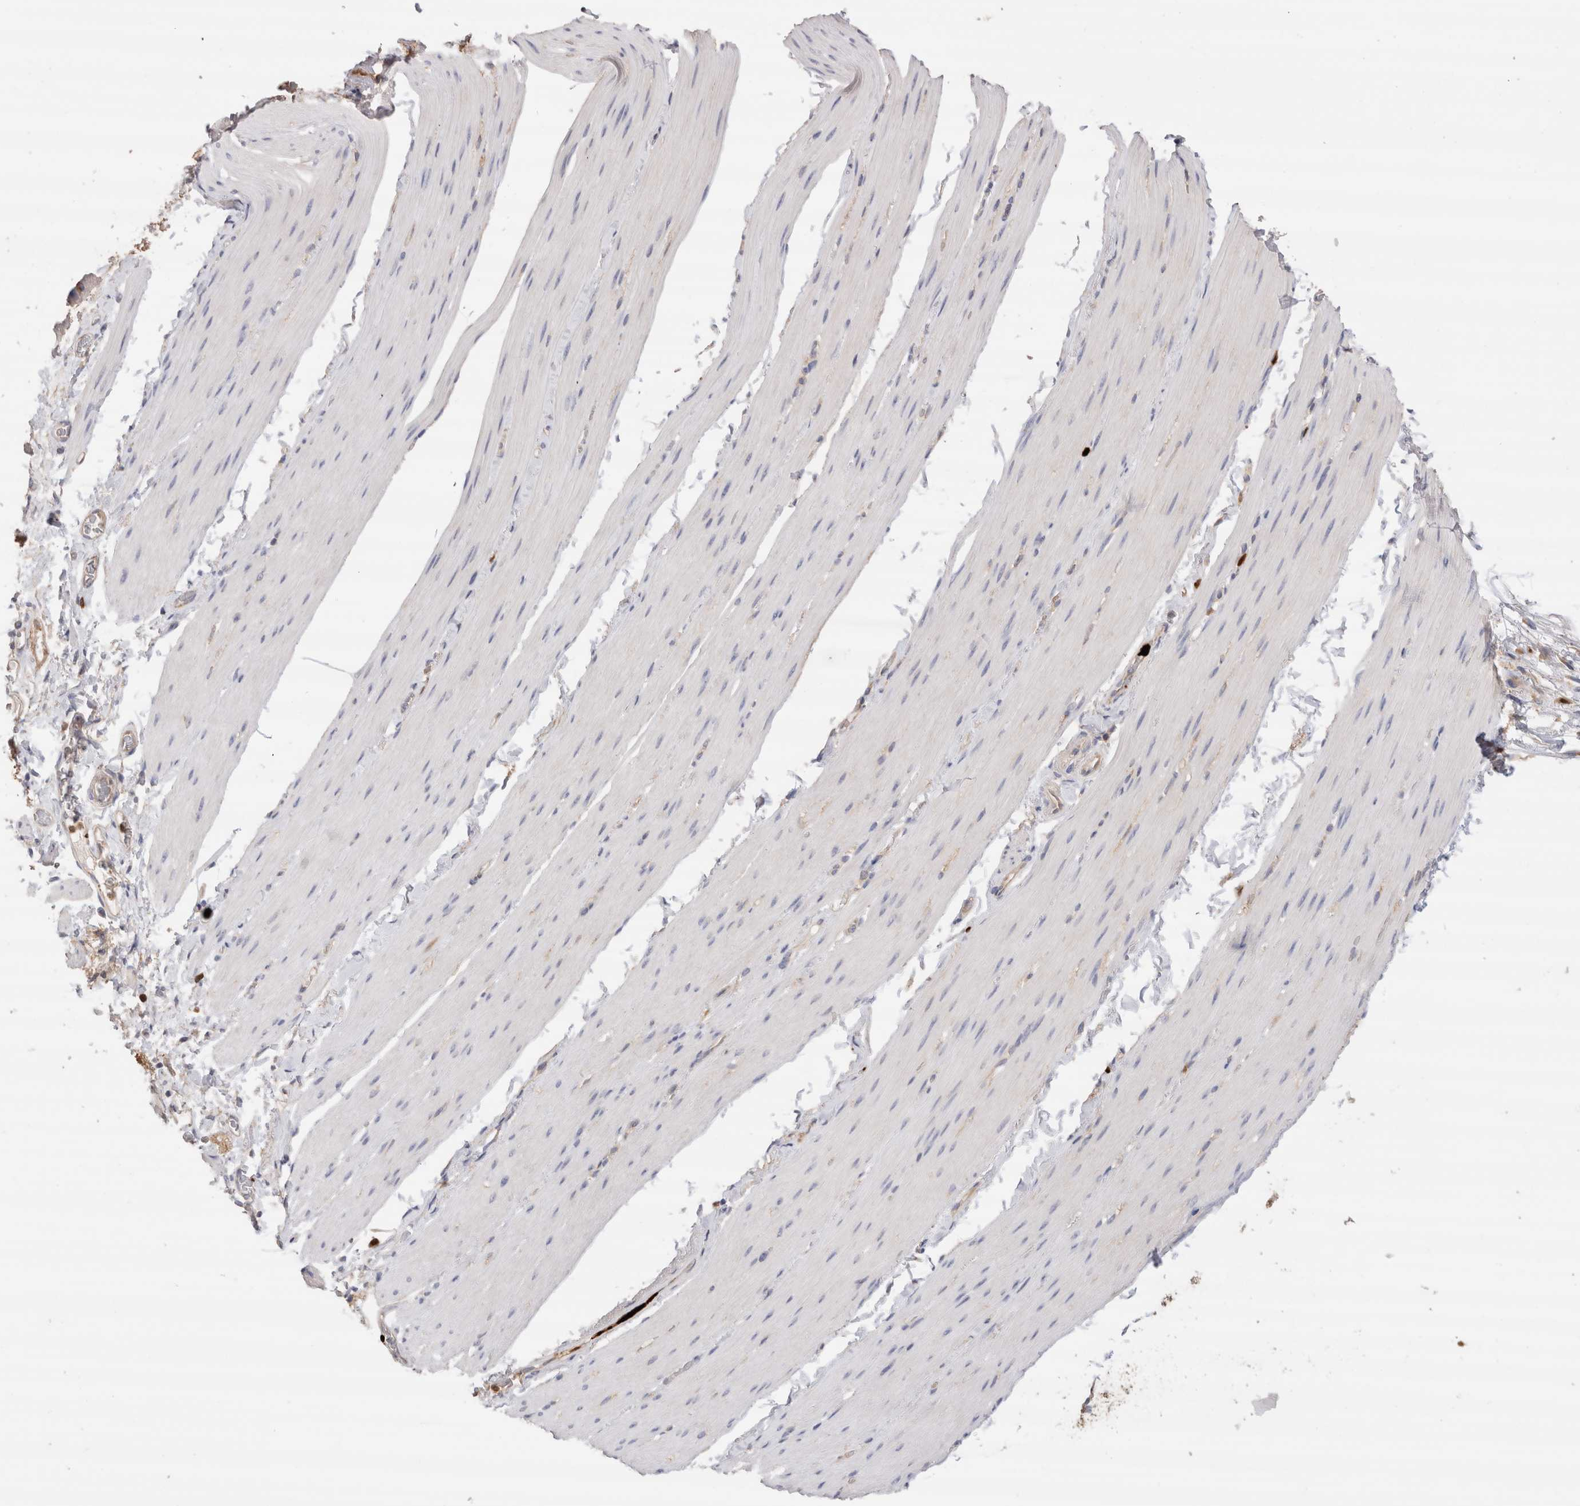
{"staining": {"intensity": "negative", "quantity": "none", "location": "none"}, "tissue": "smooth muscle", "cell_type": "Smooth muscle cells", "image_type": "normal", "snomed": [{"axis": "morphology", "description": "Normal tissue, NOS"}, {"axis": "topography", "description": "Smooth muscle"}, {"axis": "topography", "description": "Small intestine"}], "caption": "Immunohistochemistry (IHC) micrograph of normal smooth muscle: human smooth muscle stained with DAB demonstrates no significant protein expression in smooth muscle cells. (DAB (3,3'-diaminobenzidine) immunohistochemistry visualized using brightfield microscopy, high magnification).", "gene": "NXT2", "patient": {"sex": "female", "age": 84}}